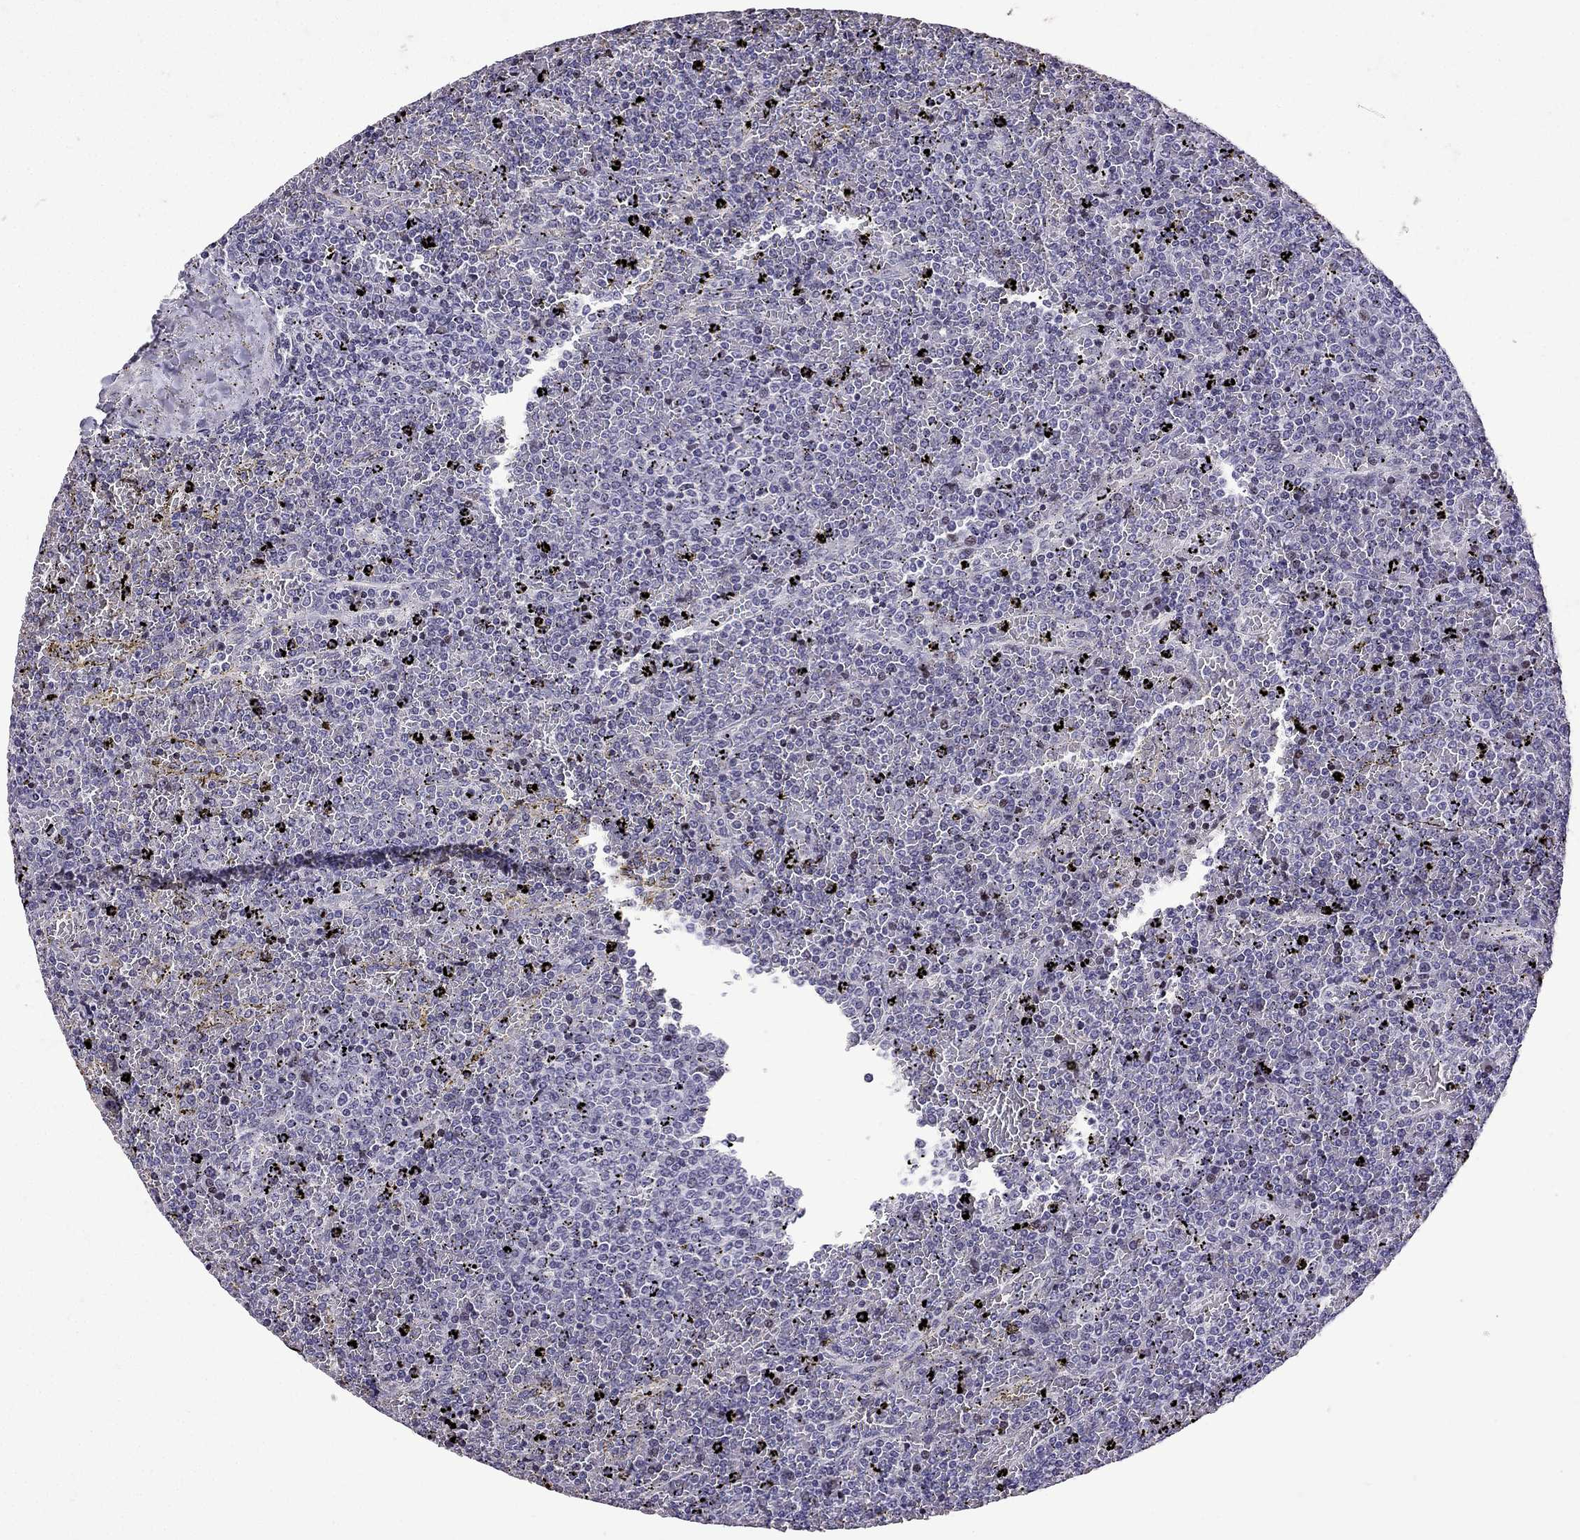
{"staining": {"intensity": "negative", "quantity": "none", "location": "none"}, "tissue": "lymphoma", "cell_type": "Tumor cells", "image_type": "cancer", "snomed": [{"axis": "morphology", "description": "Malignant lymphoma, non-Hodgkin's type, Low grade"}, {"axis": "topography", "description": "Spleen"}], "caption": "A histopathology image of human lymphoma is negative for staining in tumor cells.", "gene": "TTN", "patient": {"sex": "female", "age": 77}}